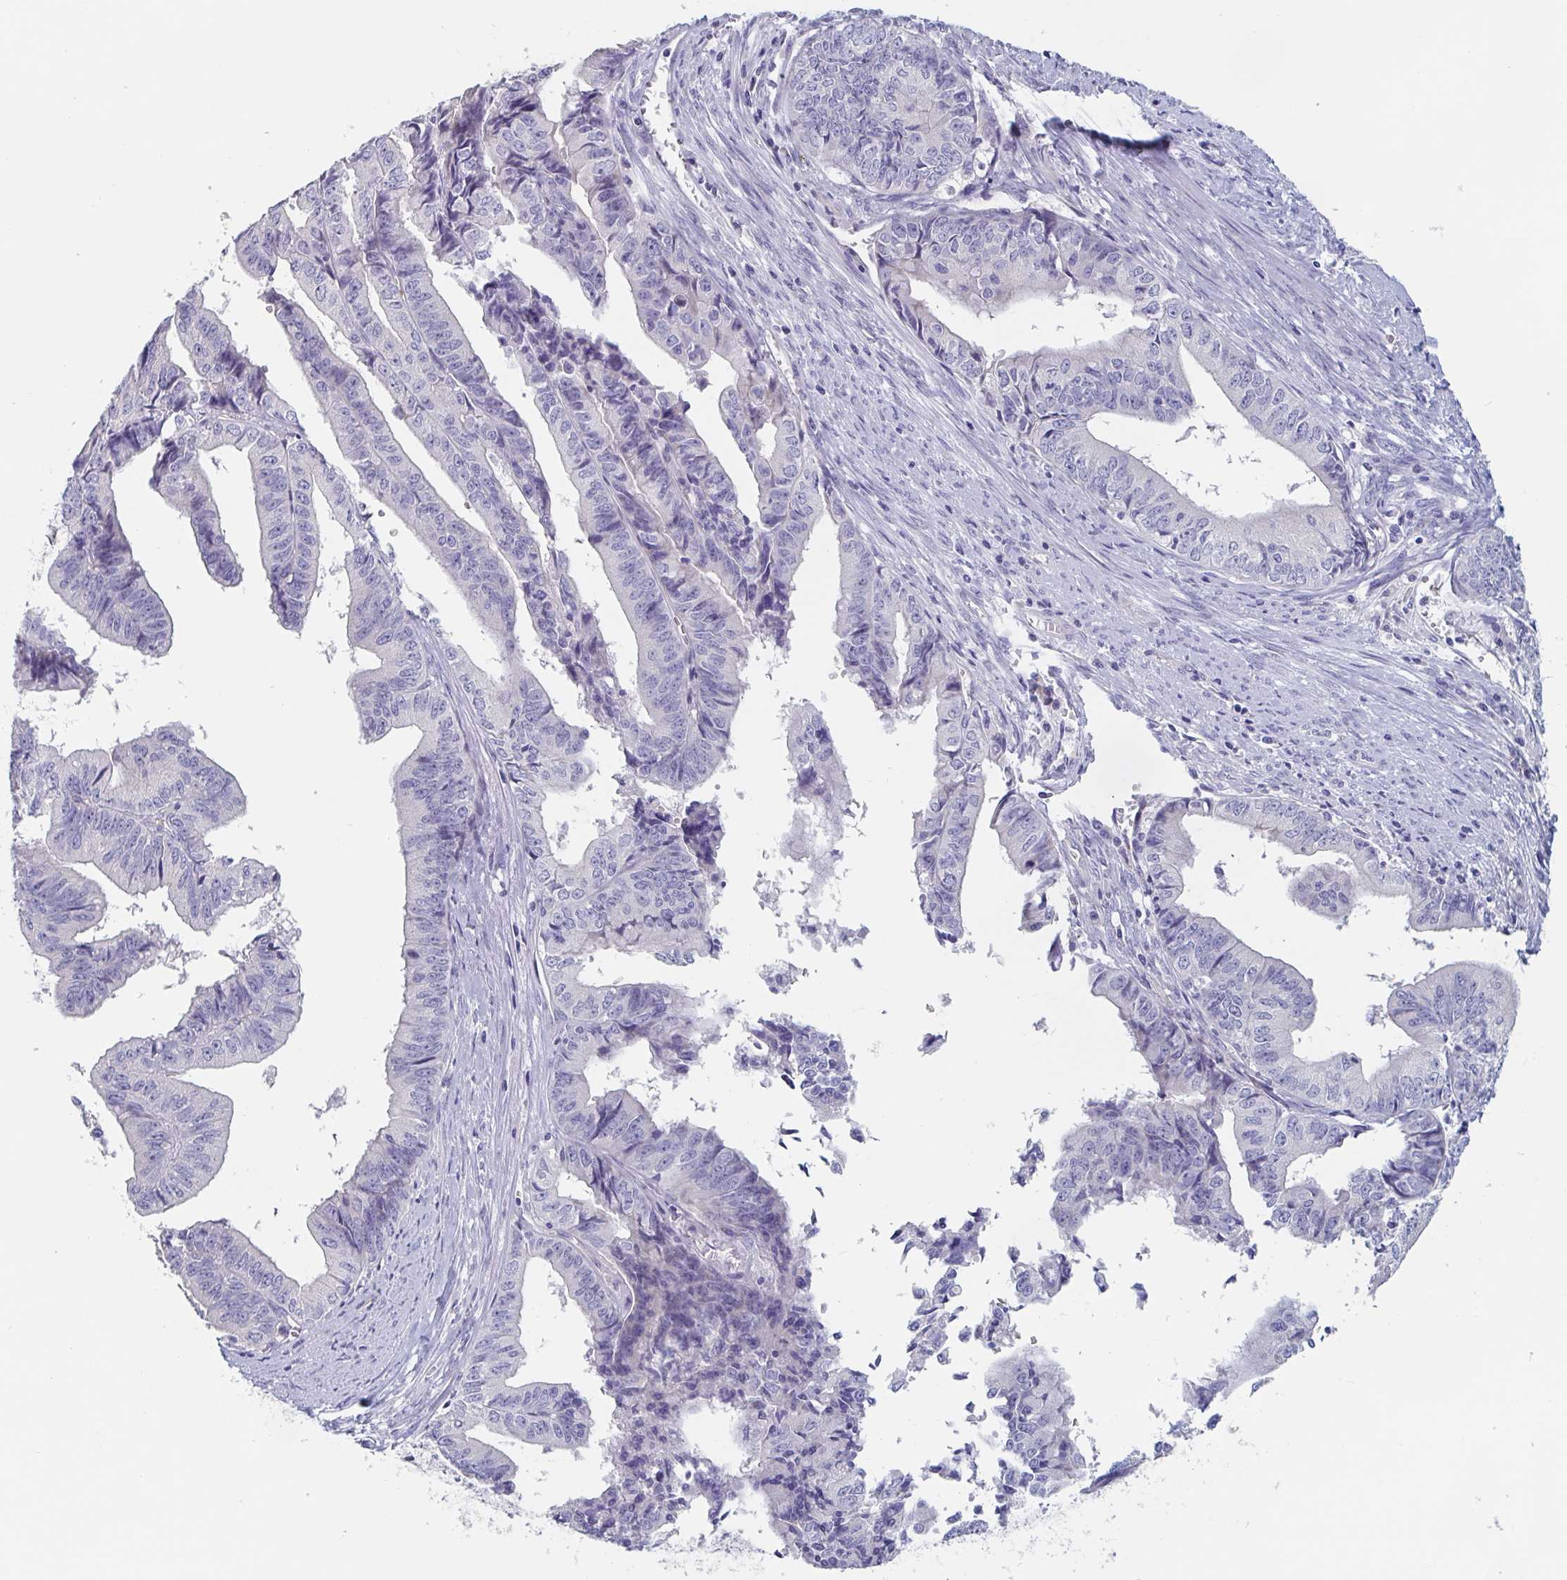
{"staining": {"intensity": "negative", "quantity": "none", "location": "none"}, "tissue": "endometrial cancer", "cell_type": "Tumor cells", "image_type": "cancer", "snomed": [{"axis": "morphology", "description": "Adenocarcinoma, NOS"}, {"axis": "topography", "description": "Endometrium"}], "caption": "An image of human endometrial cancer is negative for staining in tumor cells.", "gene": "ABHD16A", "patient": {"sex": "female", "age": 65}}